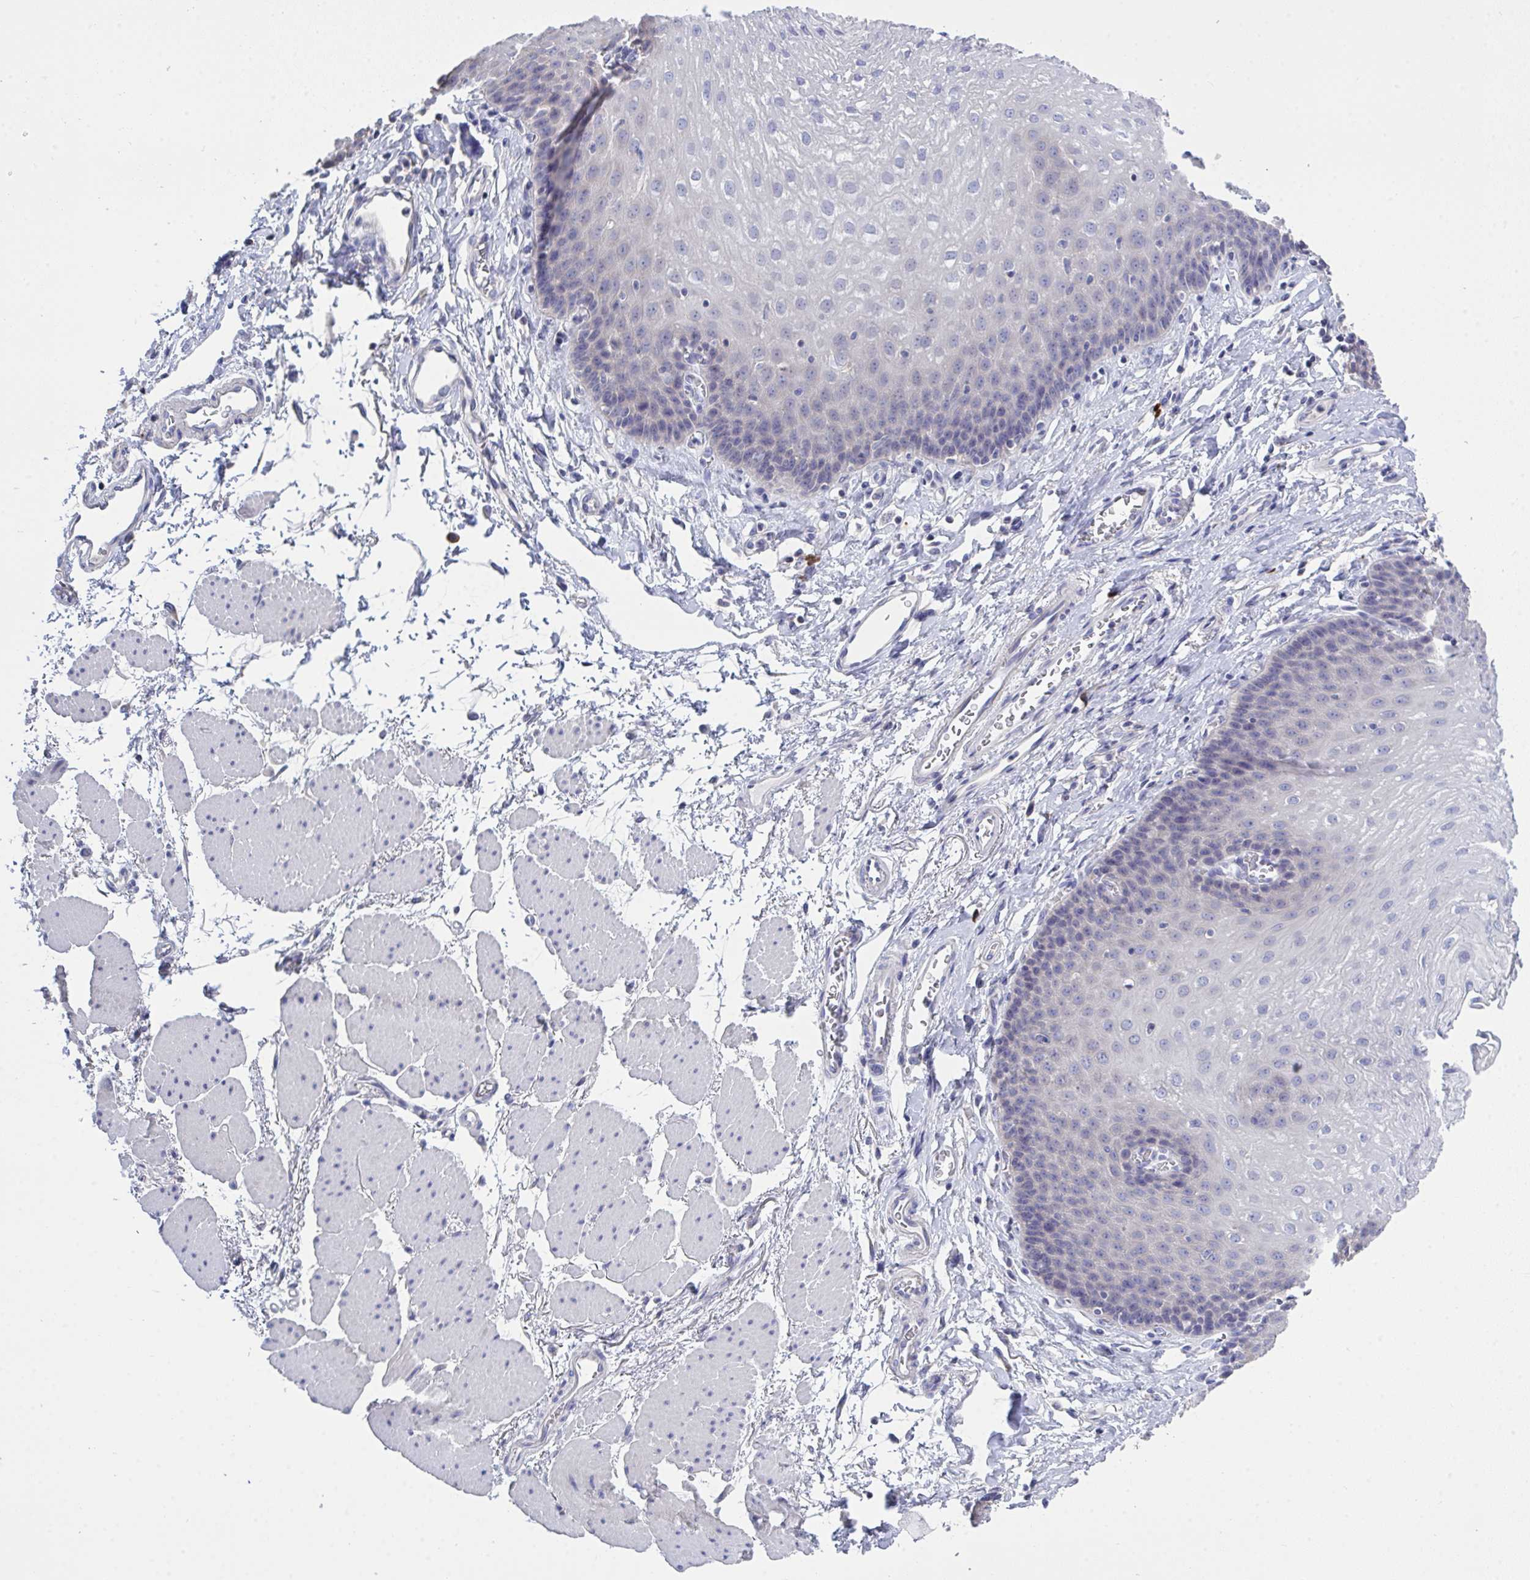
{"staining": {"intensity": "negative", "quantity": "none", "location": "none"}, "tissue": "esophagus", "cell_type": "Squamous epithelial cells", "image_type": "normal", "snomed": [{"axis": "morphology", "description": "Normal tissue, NOS"}, {"axis": "topography", "description": "Esophagus"}], "caption": "A histopathology image of human esophagus is negative for staining in squamous epithelial cells. (Stains: DAB immunohistochemistry (IHC) with hematoxylin counter stain, Microscopy: brightfield microscopy at high magnification).", "gene": "LRRC58", "patient": {"sex": "female", "age": 81}}